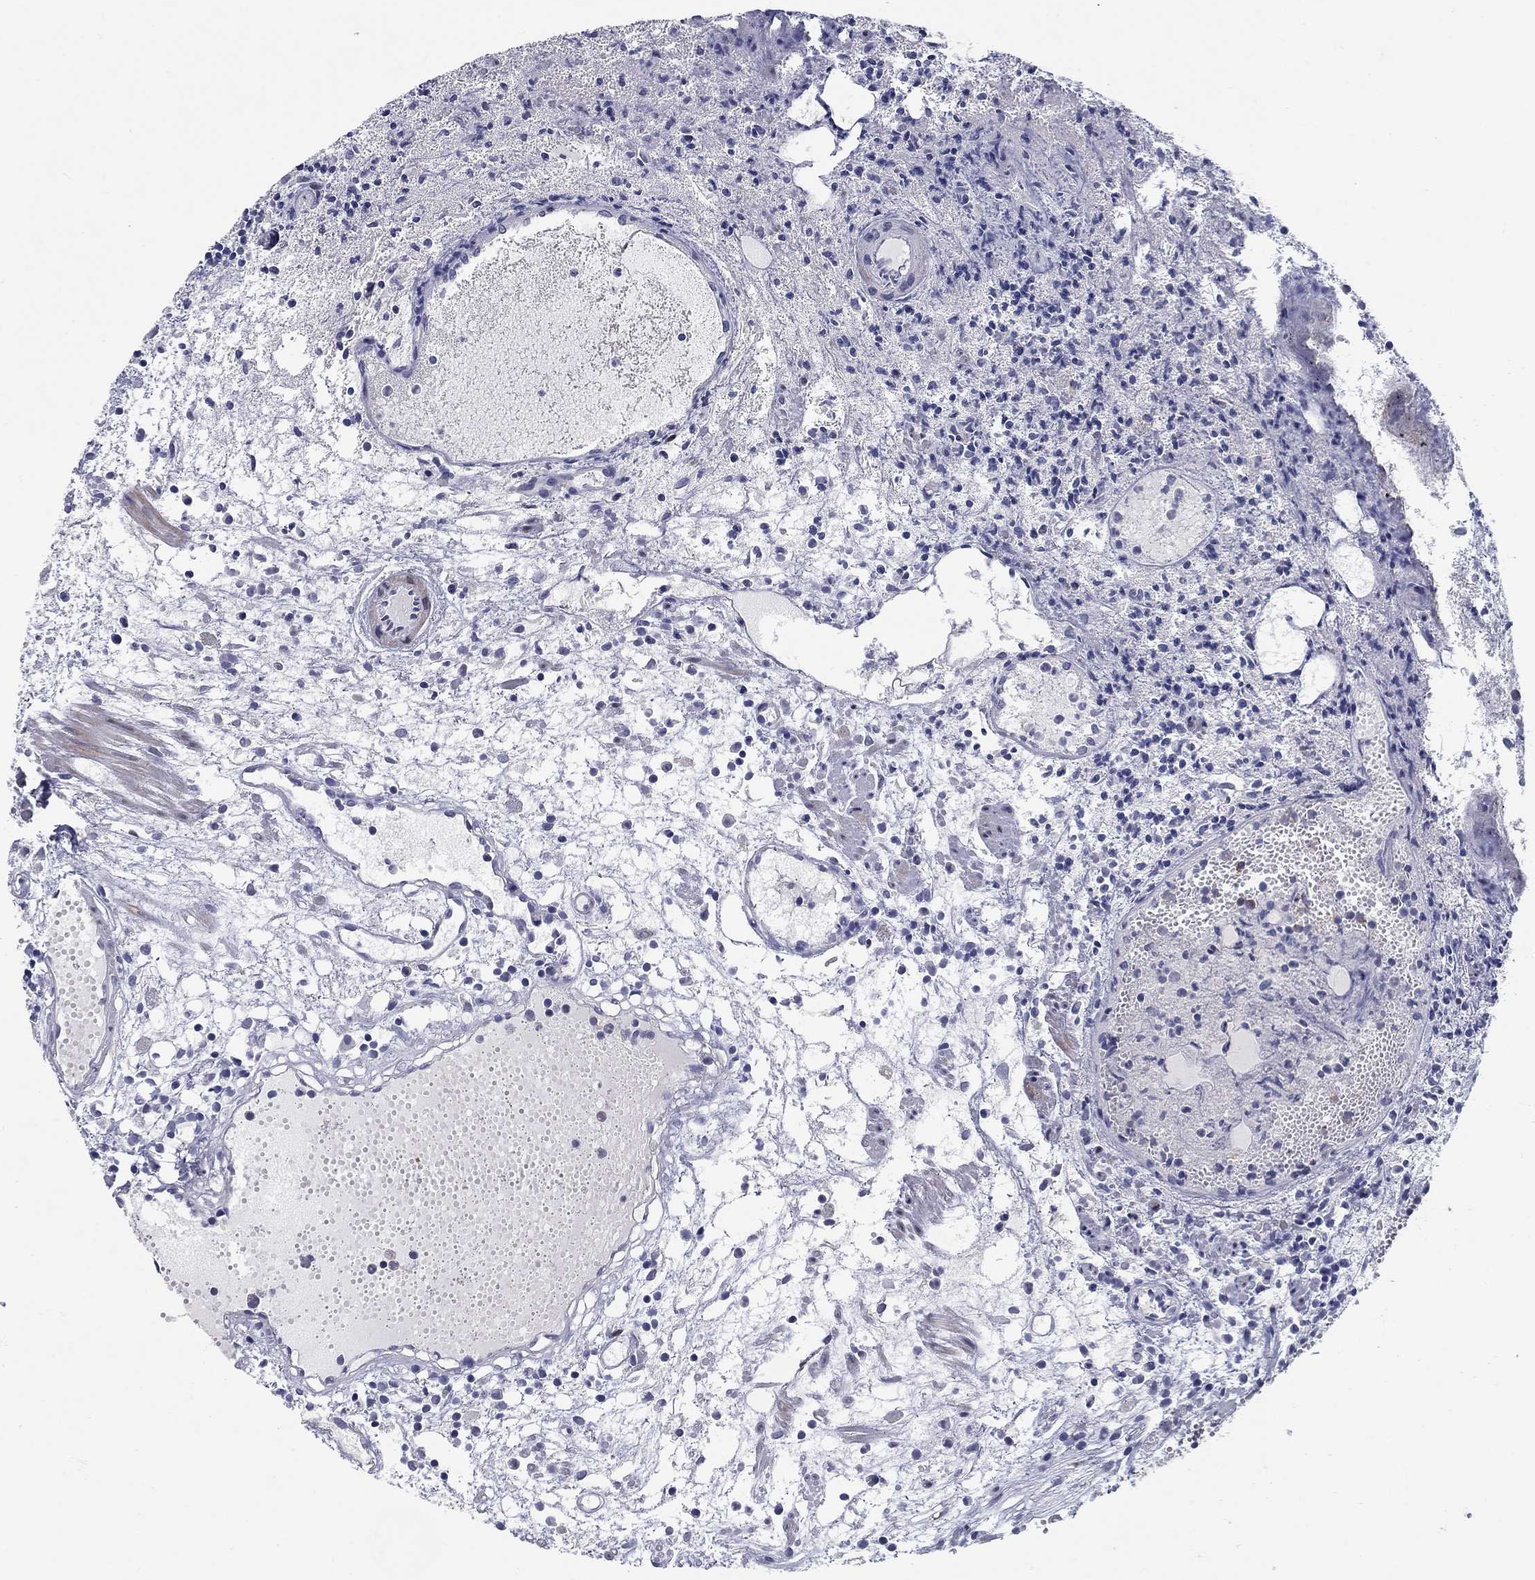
{"staining": {"intensity": "negative", "quantity": "none", "location": "none"}, "tissue": "urothelial cancer", "cell_type": "Tumor cells", "image_type": "cancer", "snomed": [{"axis": "morphology", "description": "Urothelial carcinoma, Low grade"}, {"axis": "topography", "description": "Urinary bladder"}], "caption": "This micrograph is of low-grade urothelial carcinoma stained with immunohistochemistry to label a protein in brown with the nuclei are counter-stained blue. There is no staining in tumor cells.", "gene": "RAPGEF5", "patient": {"sex": "male", "age": 79}}